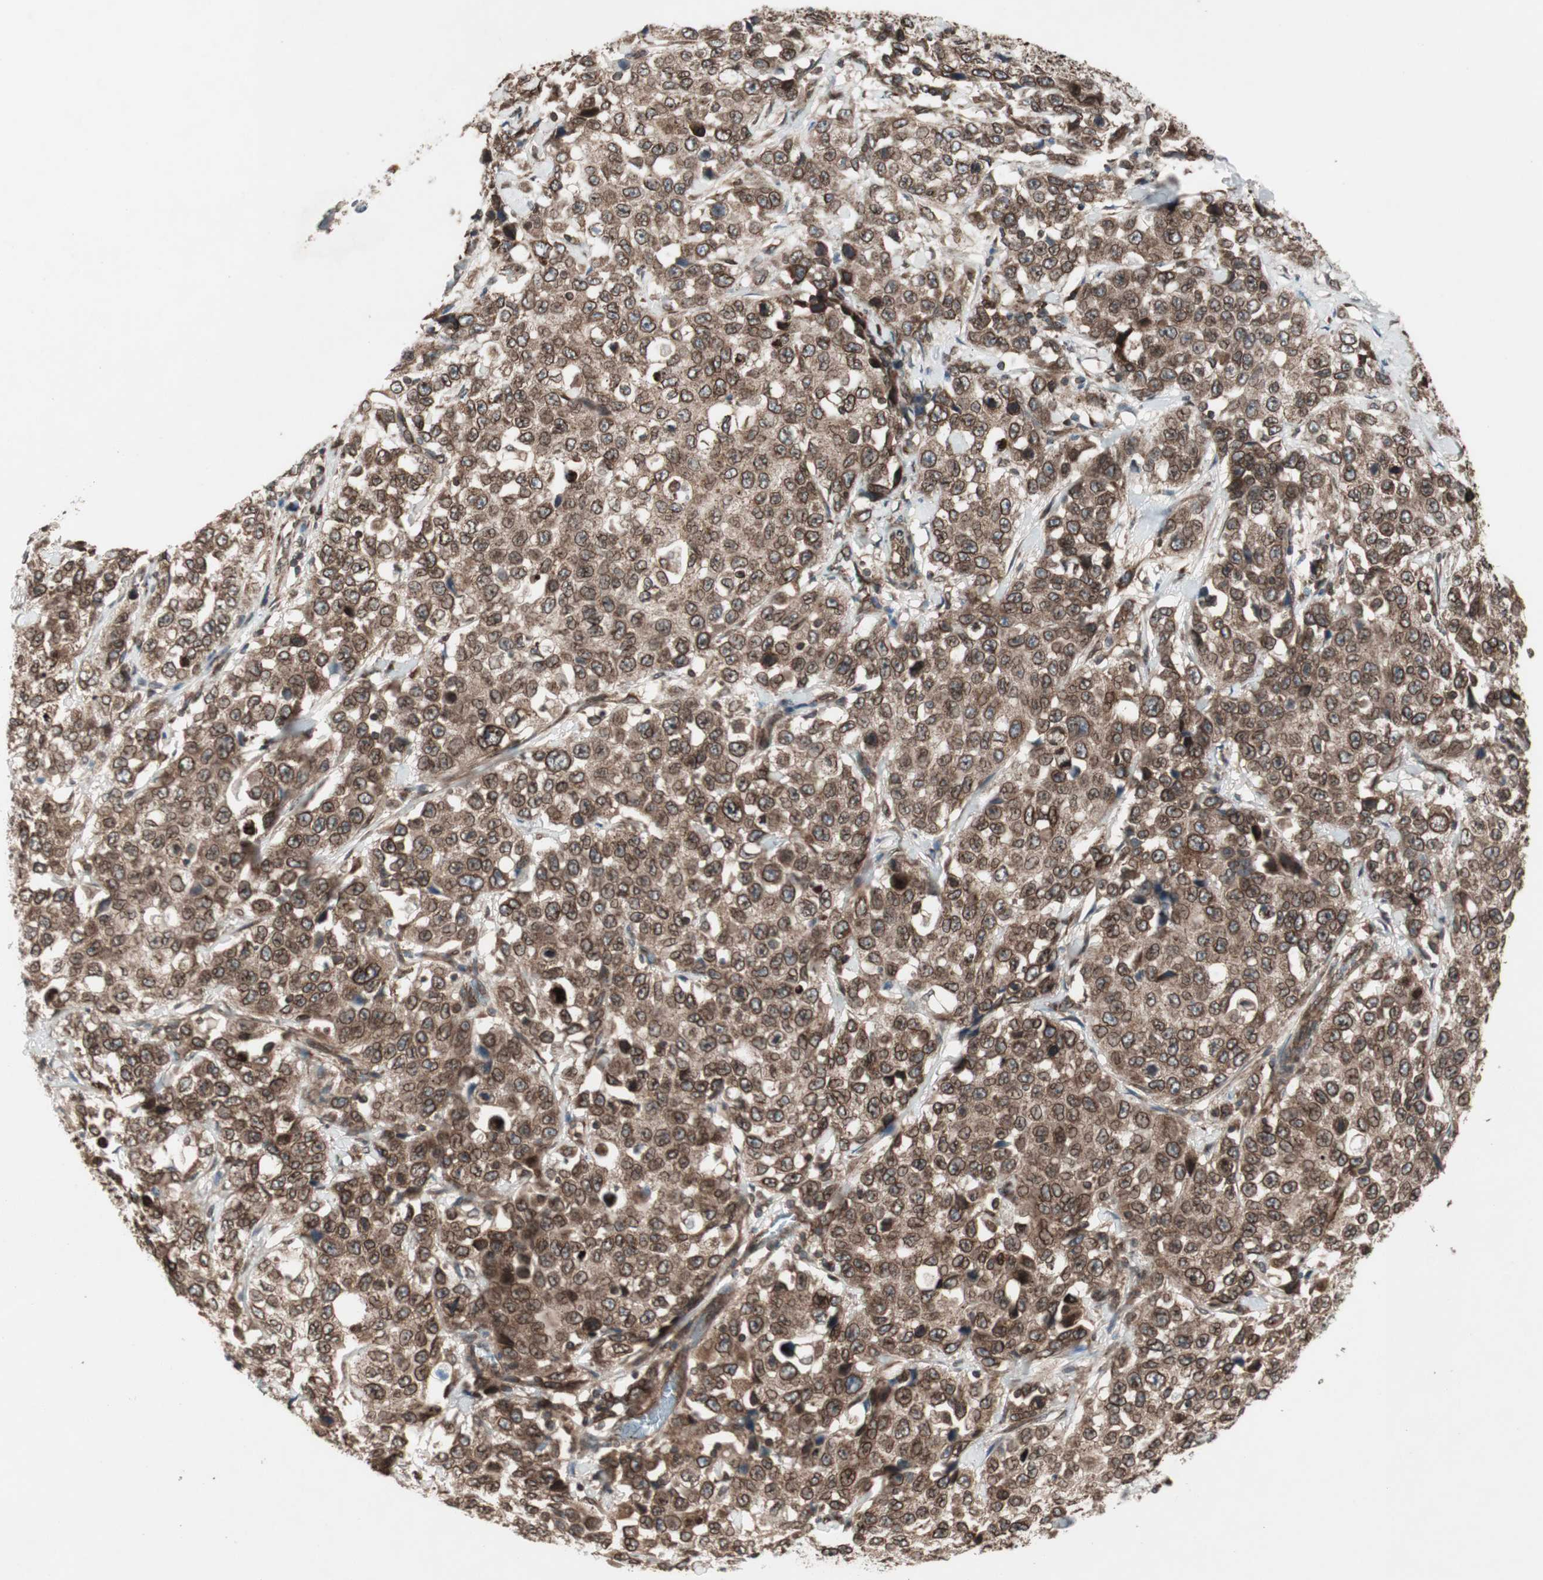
{"staining": {"intensity": "strong", "quantity": ">75%", "location": "cytoplasmic/membranous,nuclear"}, "tissue": "stomach cancer", "cell_type": "Tumor cells", "image_type": "cancer", "snomed": [{"axis": "morphology", "description": "Normal tissue, NOS"}, {"axis": "morphology", "description": "Adenocarcinoma, NOS"}, {"axis": "topography", "description": "Stomach"}], "caption": "There is high levels of strong cytoplasmic/membranous and nuclear staining in tumor cells of stomach adenocarcinoma, as demonstrated by immunohistochemical staining (brown color).", "gene": "NUP62", "patient": {"sex": "male", "age": 48}}